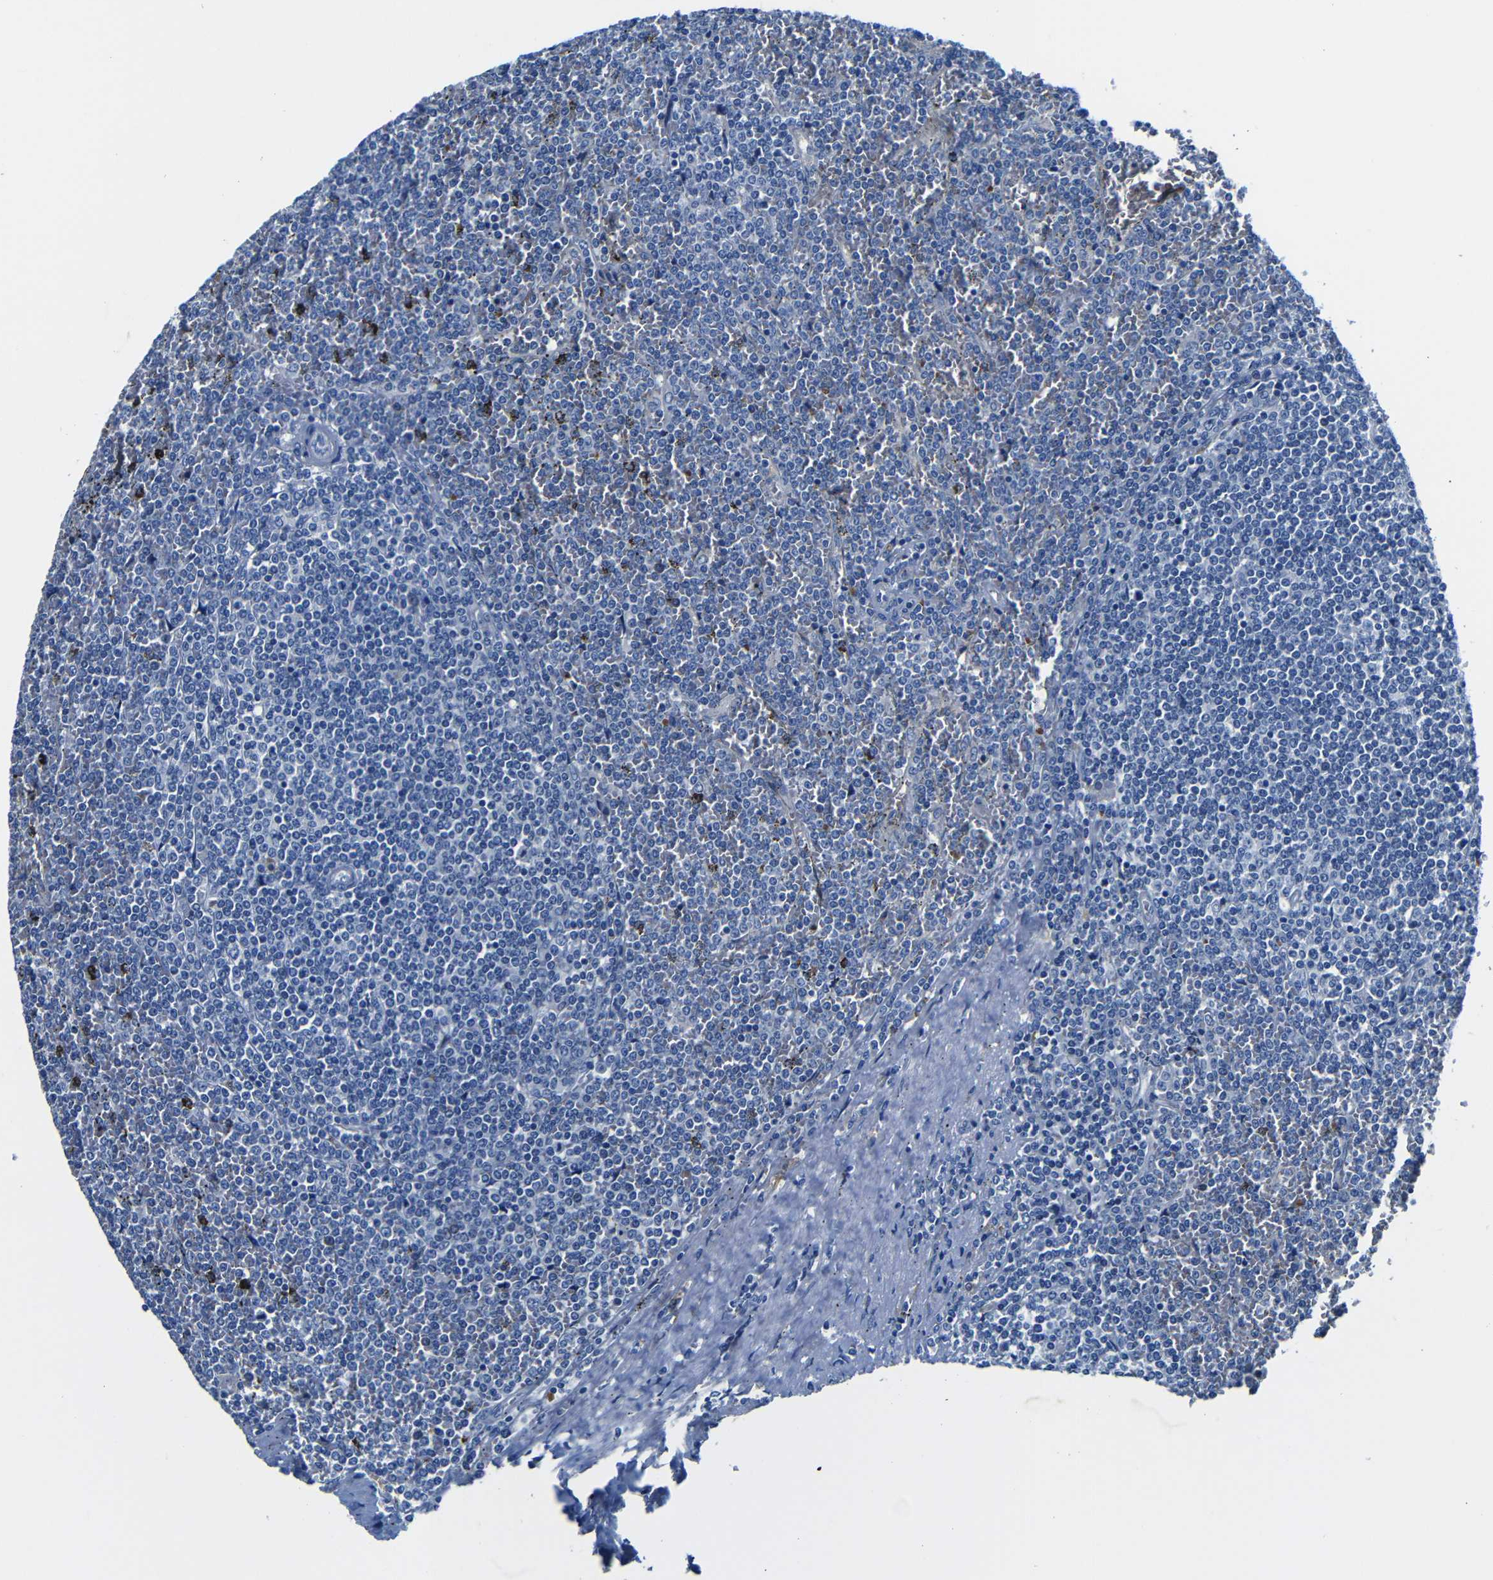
{"staining": {"intensity": "negative", "quantity": "none", "location": "none"}, "tissue": "lymphoma", "cell_type": "Tumor cells", "image_type": "cancer", "snomed": [{"axis": "morphology", "description": "Malignant lymphoma, non-Hodgkin's type, Low grade"}, {"axis": "topography", "description": "Spleen"}], "caption": "High magnification brightfield microscopy of lymphoma stained with DAB (3,3'-diaminobenzidine) (brown) and counterstained with hematoxylin (blue): tumor cells show no significant expression.", "gene": "TNFAIP1", "patient": {"sex": "female", "age": 19}}